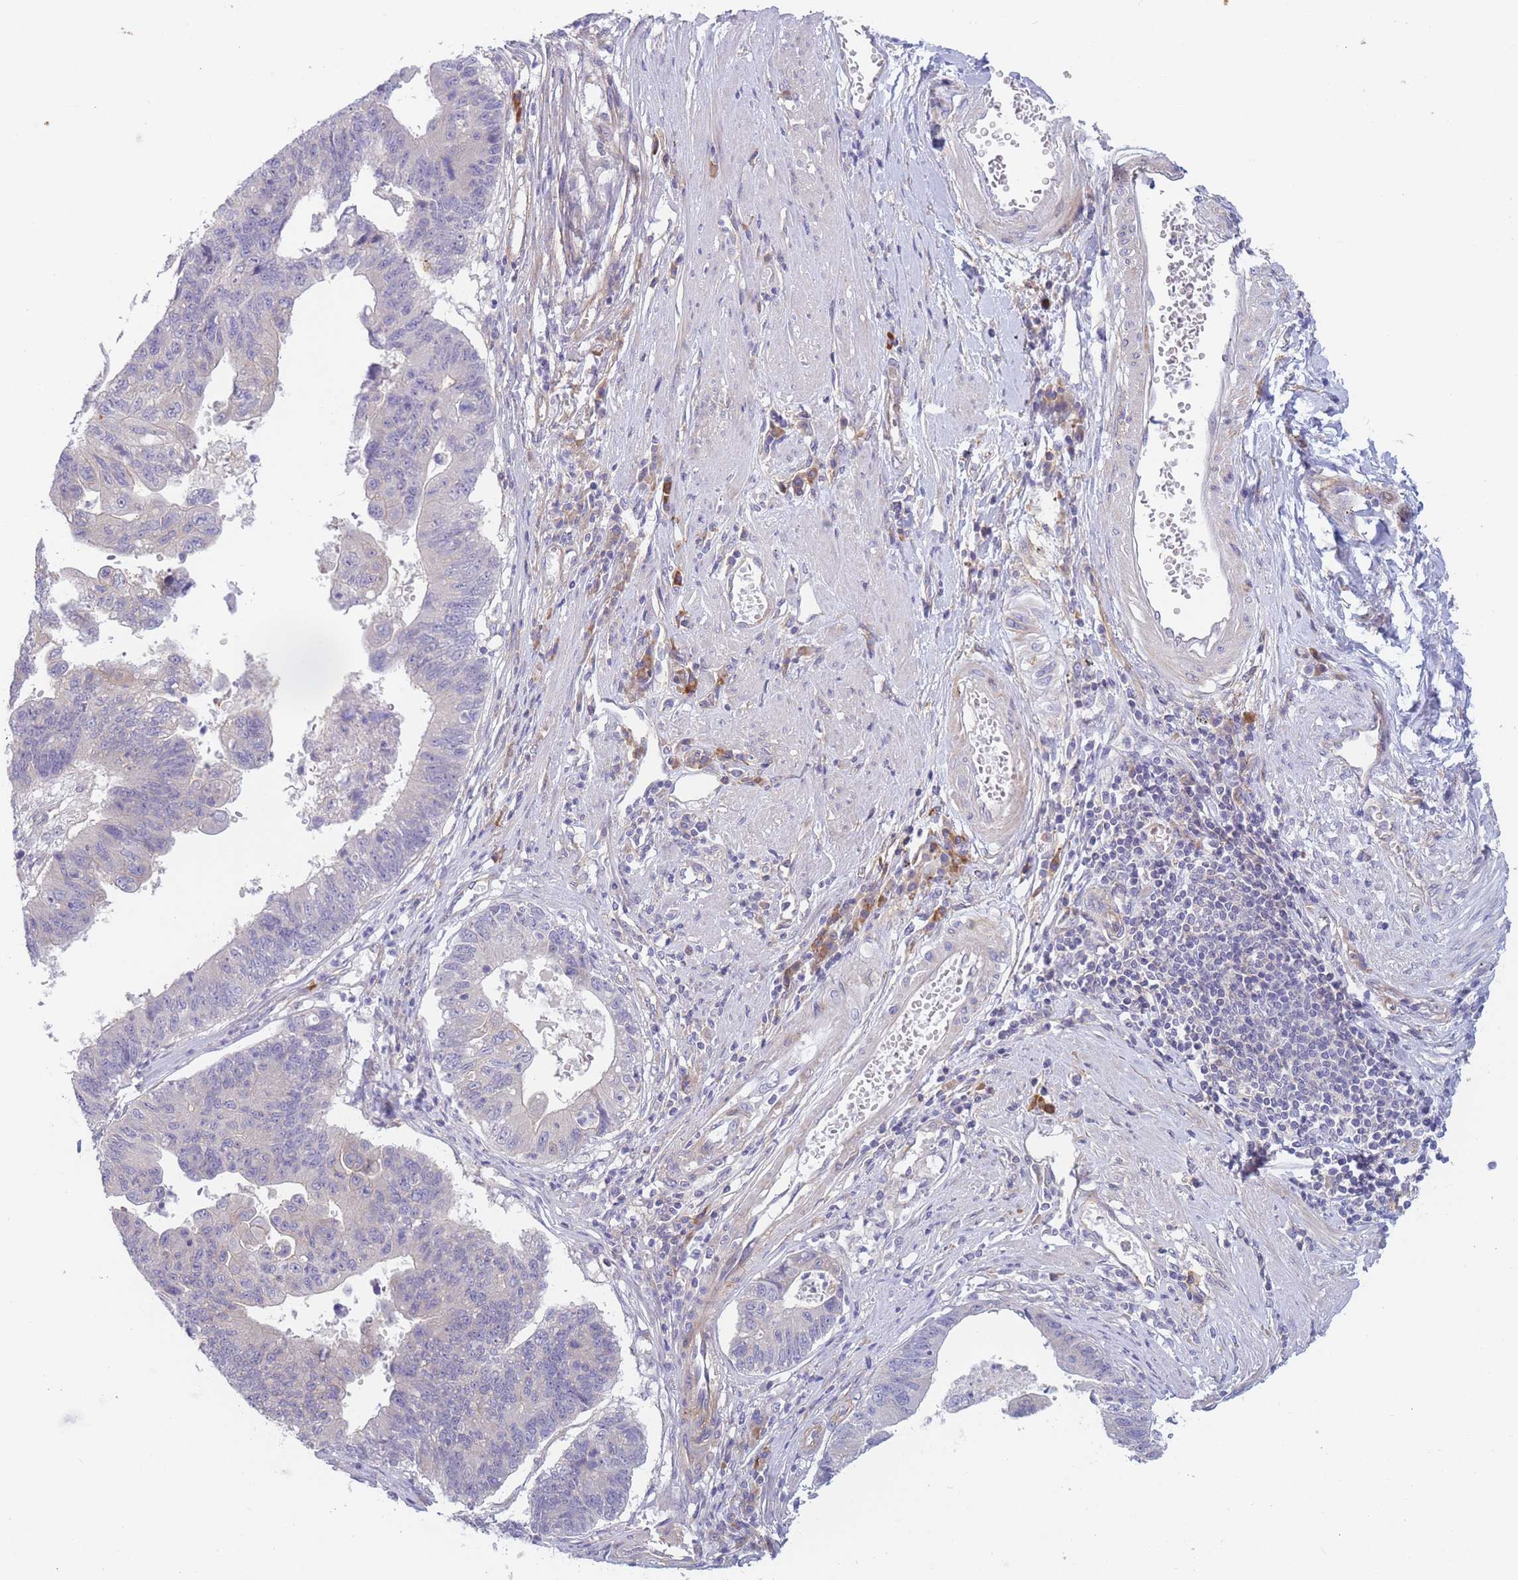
{"staining": {"intensity": "negative", "quantity": "none", "location": "none"}, "tissue": "stomach cancer", "cell_type": "Tumor cells", "image_type": "cancer", "snomed": [{"axis": "morphology", "description": "Adenocarcinoma, NOS"}, {"axis": "topography", "description": "Stomach"}], "caption": "An immunohistochemistry micrograph of adenocarcinoma (stomach) is shown. There is no staining in tumor cells of adenocarcinoma (stomach).", "gene": "WDR93", "patient": {"sex": "male", "age": 59}}